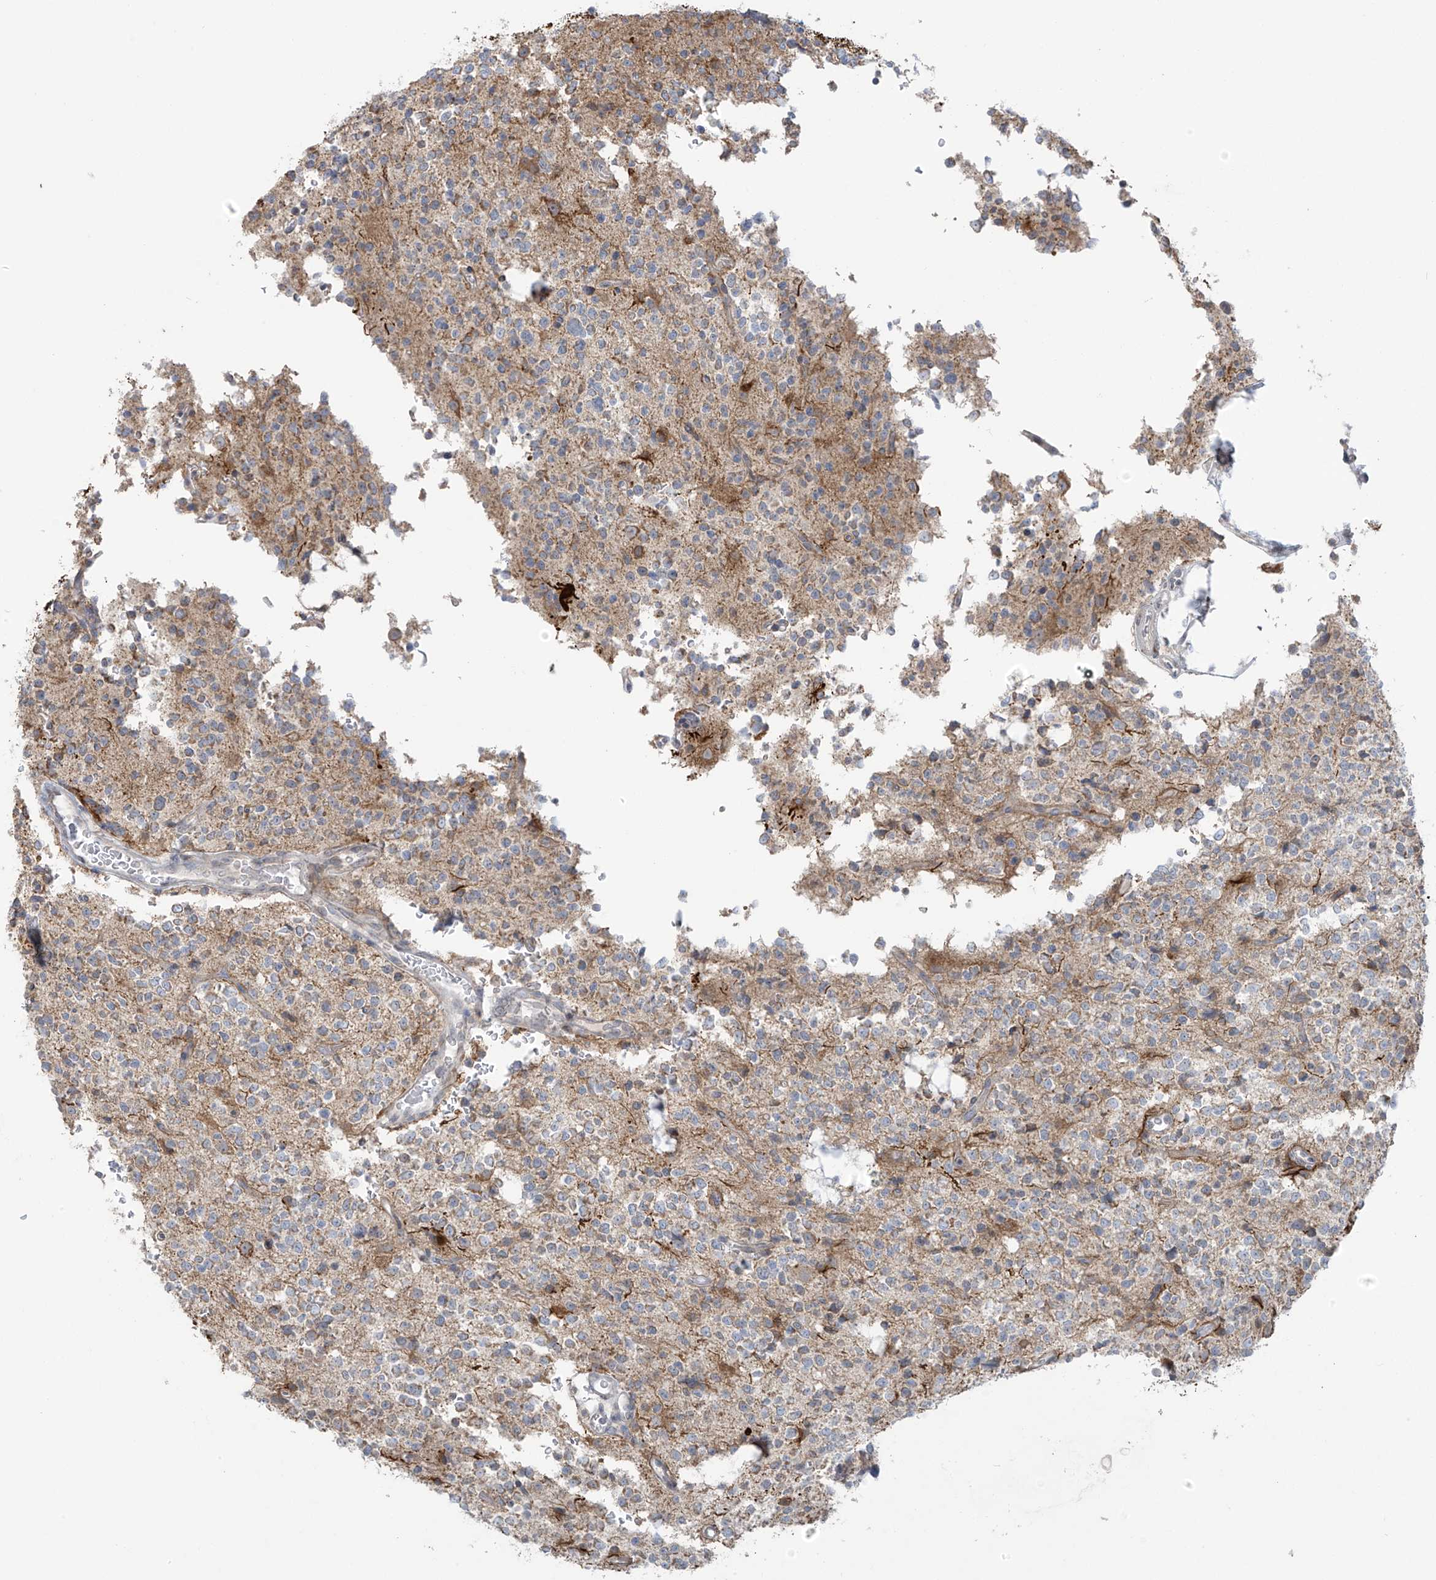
{"staining": {"intensity": "negative", "quantity": "none", "location": "none"}, "tissue": "glioma", "cell_type": "Tumor cells", "image_type": "cancer", "snomed": [{"axis": "morphology", "description": "Glioma, malignant, High grade"}, {"axis": "topography", "description": "Brain"}], "caption": "Malignant glioma (high-grade) stained for a protein using immunohistochemistry reveals no staining tumor cells.", "gene": "HDDC2", "patient": {"sex": "female", "age": 62}}